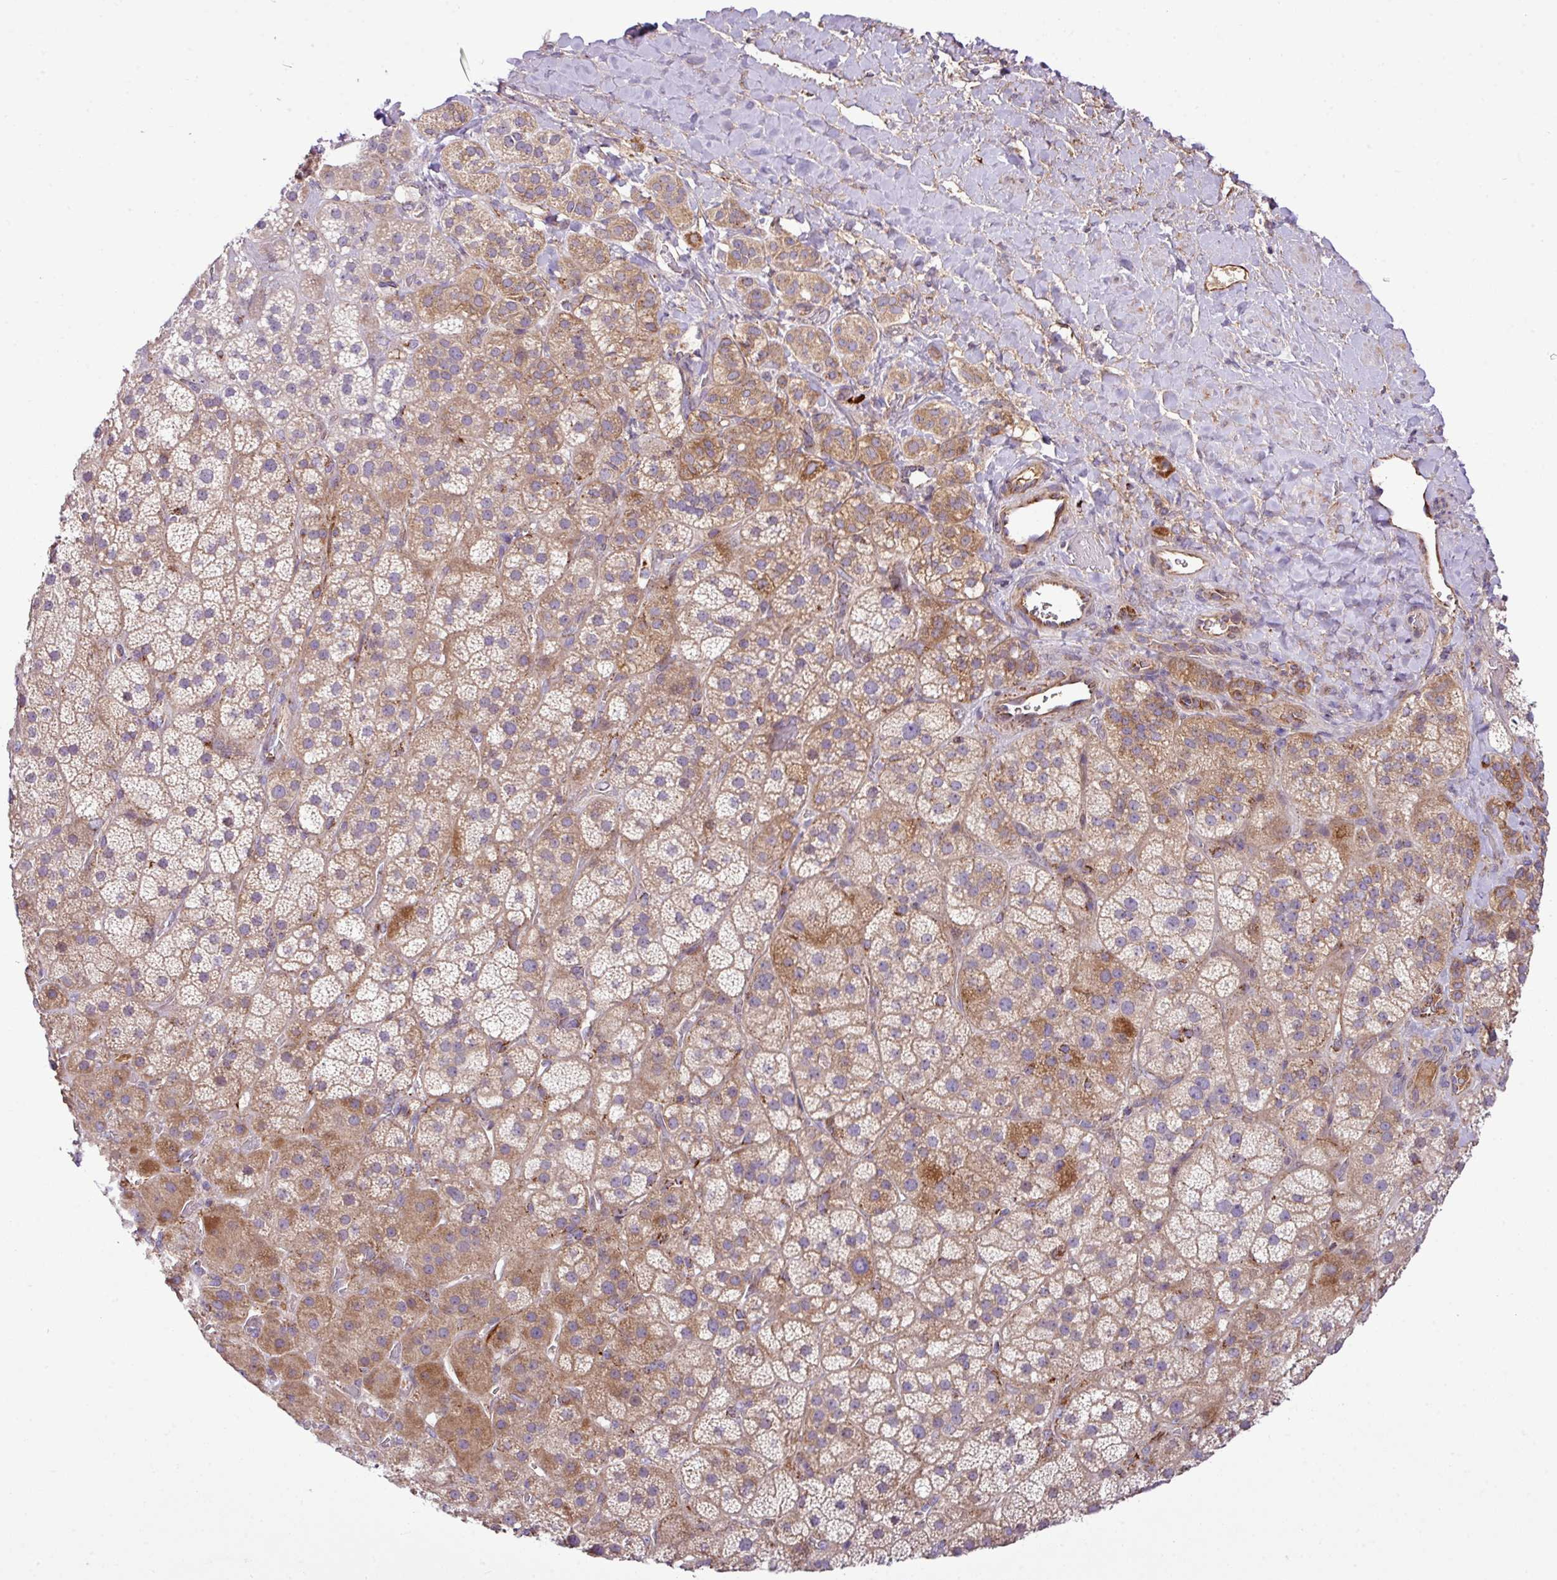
{"staining": {"intensity": "moderate", "quantity": ">75%", "location": "cytoplasmic/membranous"}, "tissue": "adrenal gland", "cell_type": "Glandular cells", "image_type": "normal", "snomed": [{"axis": "morphology", "description": "Normal tissue, NOS"}, {"axis": "topography", "description": "Adrenal gland"}], "caption": "Immunohistochemical staining of benign adrenal gland reveals moderate cytoplasmic/membranous protein positivity in about >75% of glandular cells. Ihc stains the protein in brown and the nuclei are stained blue.", "gene": "ZNF569", "patient": {"sex": "male", "age": 57}}